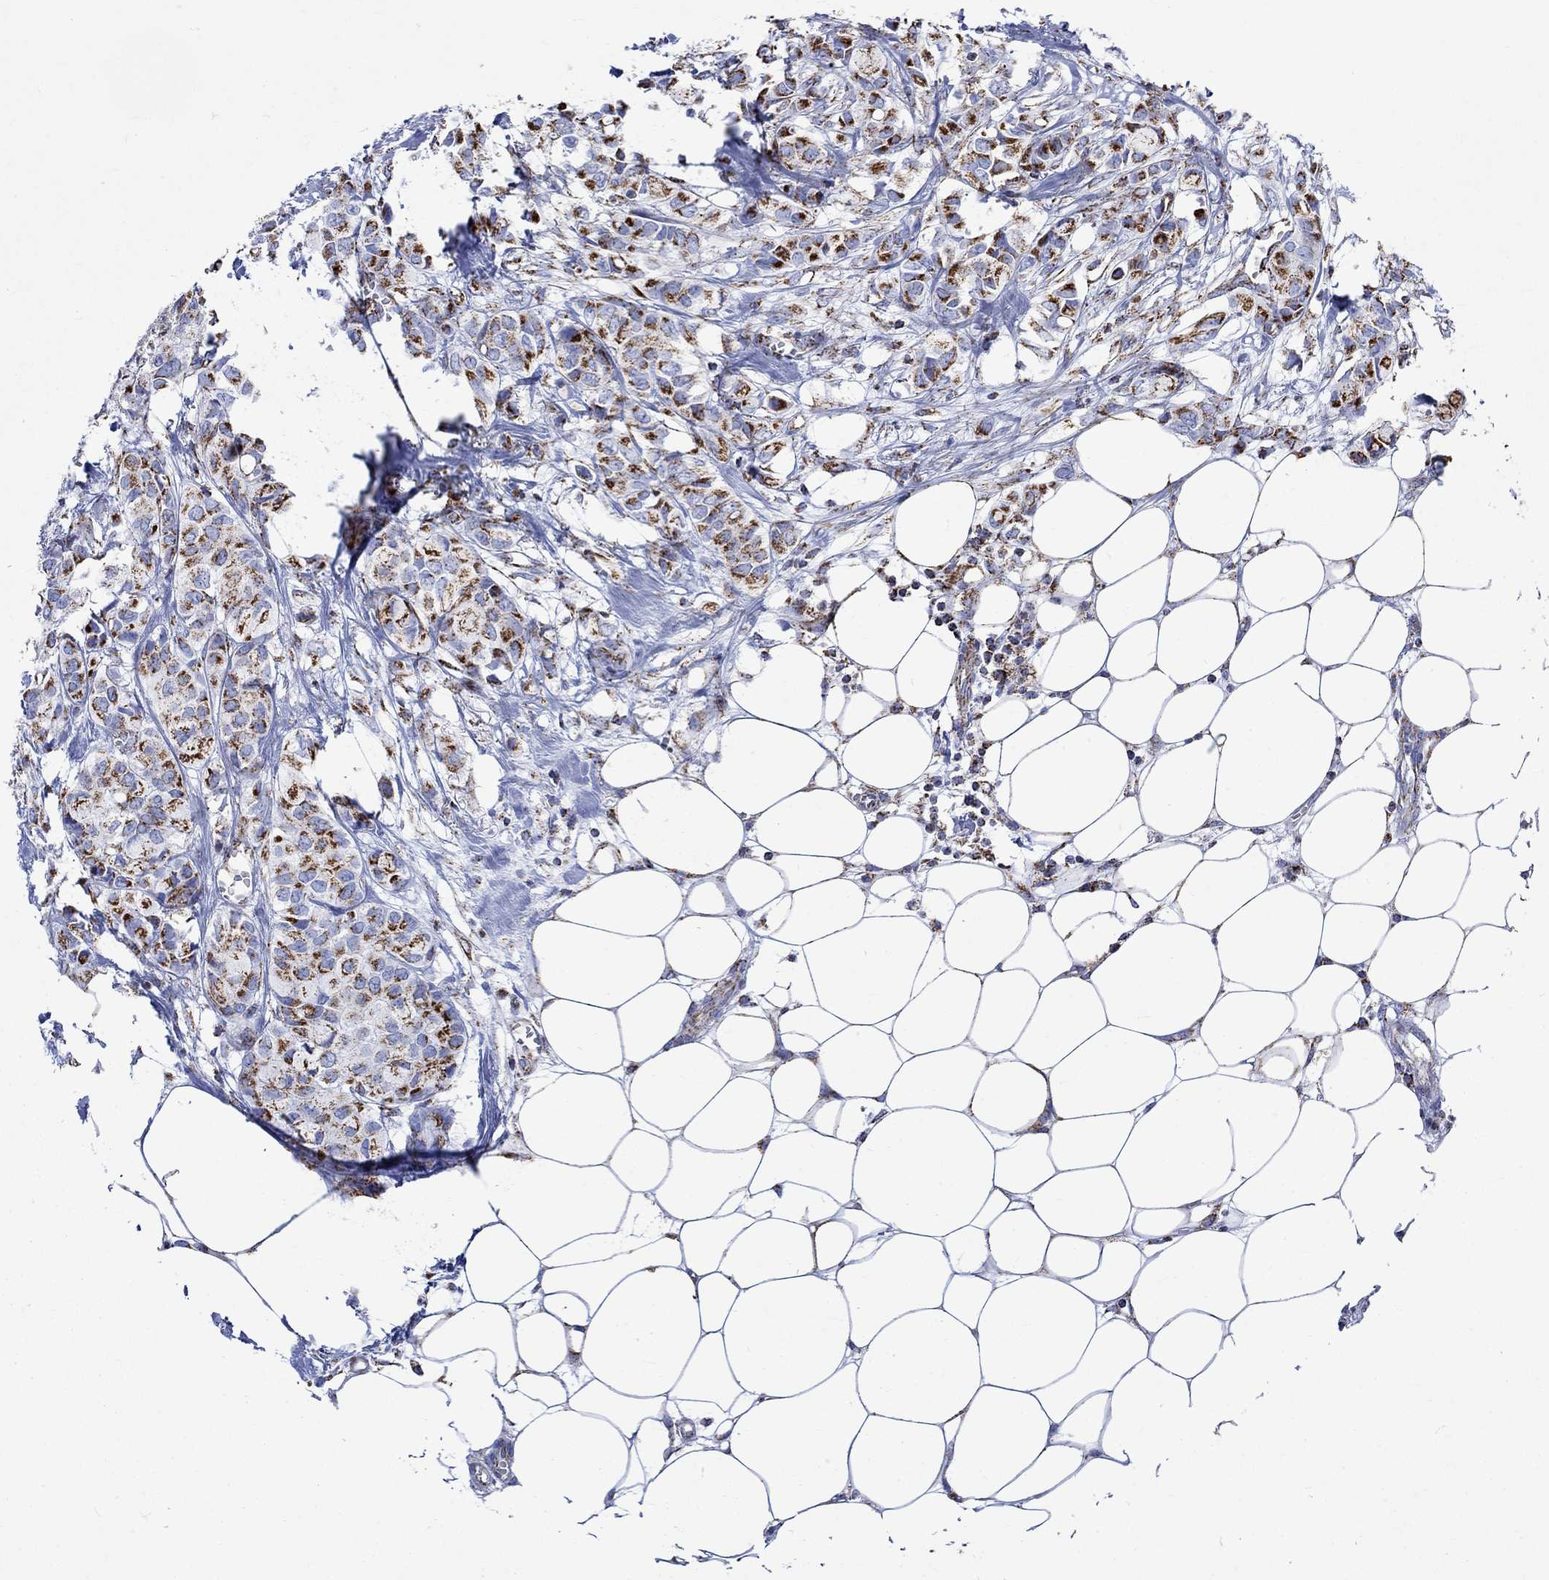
{"staining": {"intensity": "strong", "quantity": ">75%", "location": "cytoplasmic/membranous"}, "tissue": "breast cancer", "cell_type": "Tumor cells", "image_type": "cancer", "snomed": [{"axis": "morphology", "description": "Duct carcinoma"}, {"axis": "topography", "description": "Breast"}], "caption": "A high-resolution histopathology image shows immunohistochemistry (IHC) staining of breast invasive ductal carcinoma, which reveals strong cytoplasmic/membranous staining in approximately >75% of tumor cells.", "gene": "RCE1", "patient": {"sex": "female", "age": 85}}